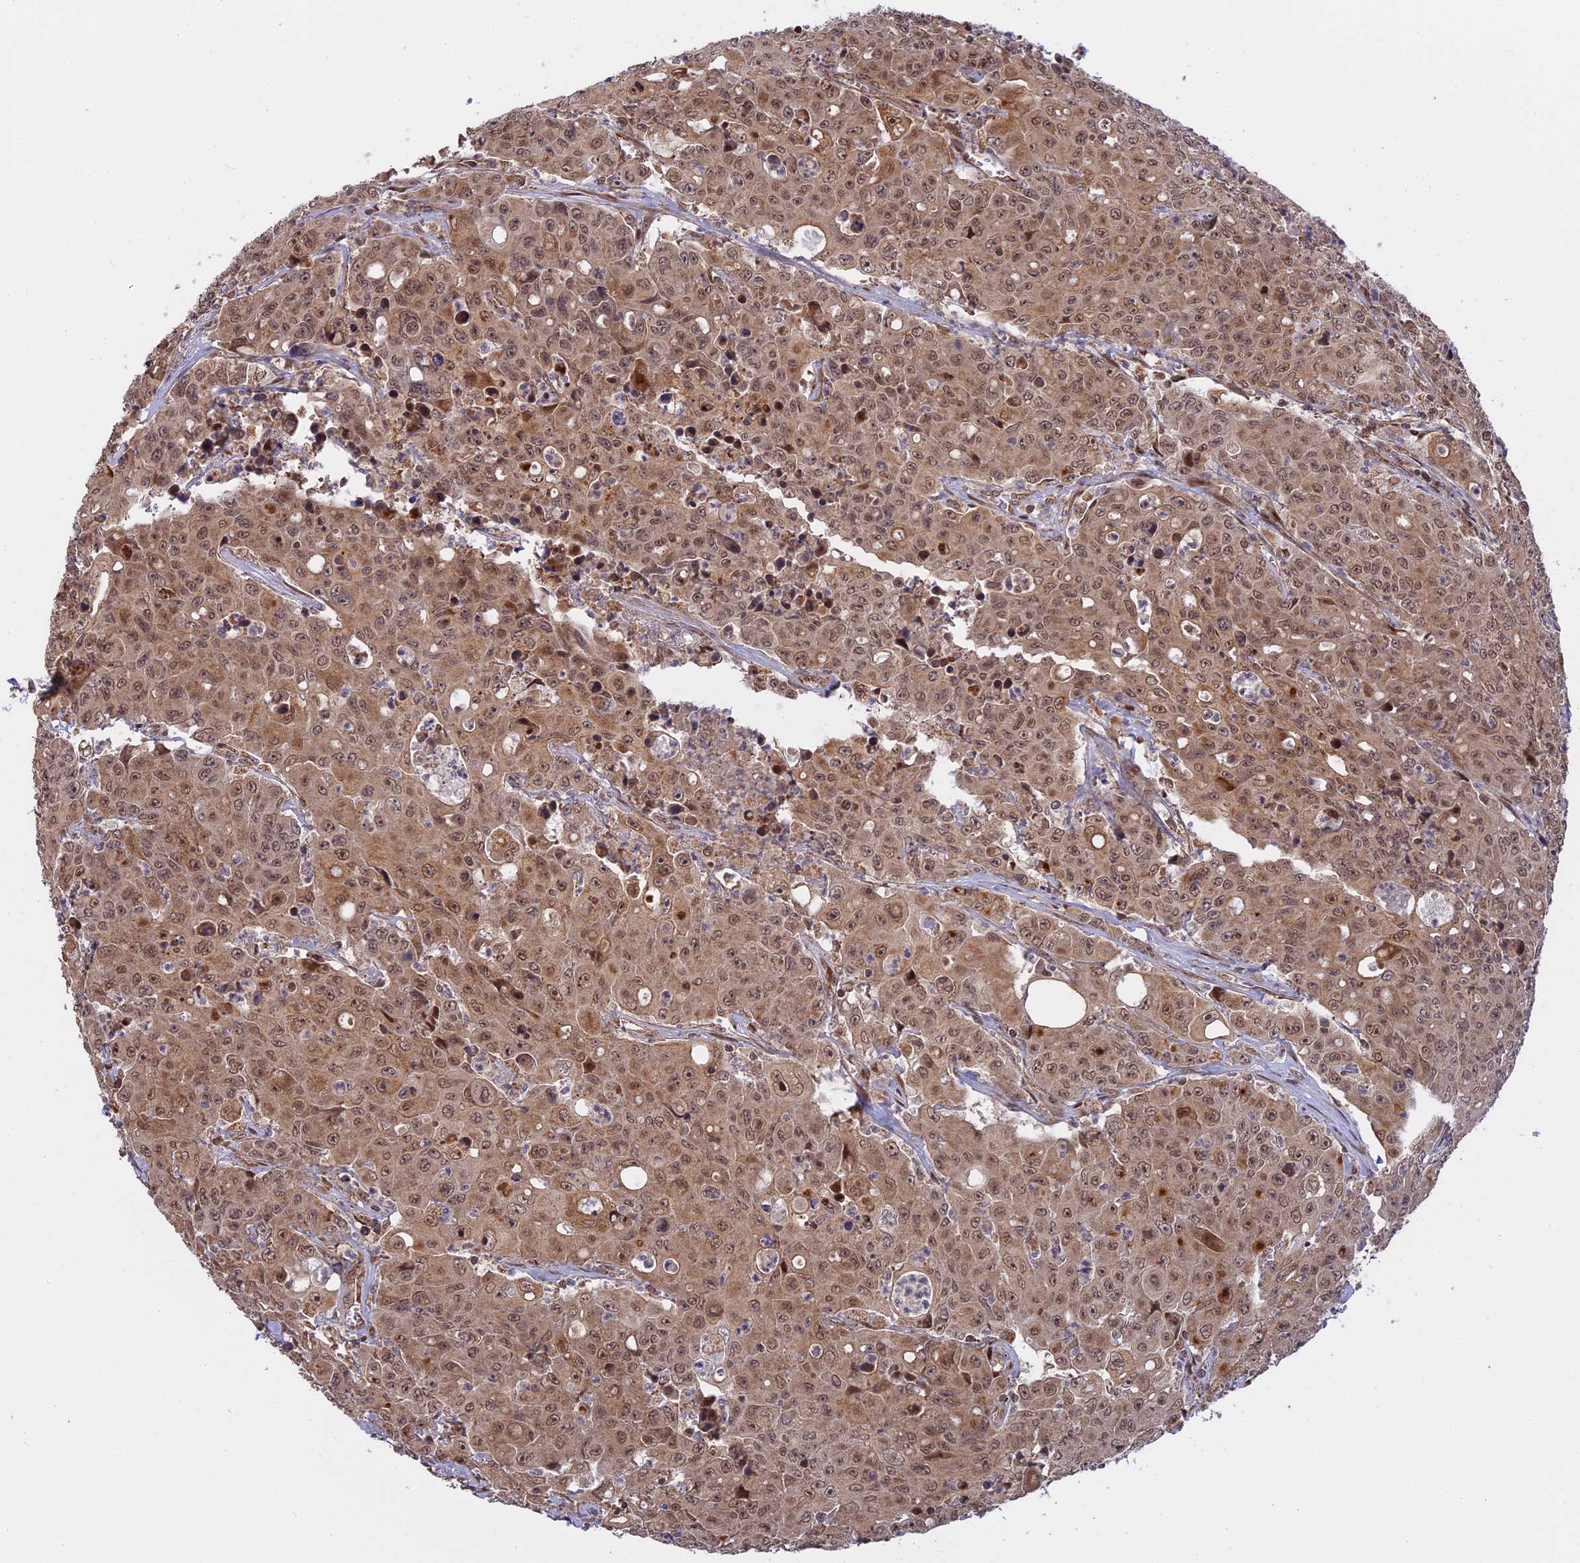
{"staining": {"intensity": "moderate", "quantity": ">75%", "location": "cytoplasmic/membranous,nuclear"}, "tissue": "colorectal cancer", "cell_type": "Tumor cells", "image_type": "cancer", "snomed": [{"axis": "morphology", "description": "Adenocarcinoma, NOS"}, {"axis": "topography", "description": "Colon"}], "caption": "Human adenocarcinoma (colorectal) stained with a brown dye exhibits moderate cytoplasmic/membranous and nuclear positive positivity in approximately >75% of tumor cells.", "gene": "GSKIP", "patient": {"sex": "male", "age": 51}}